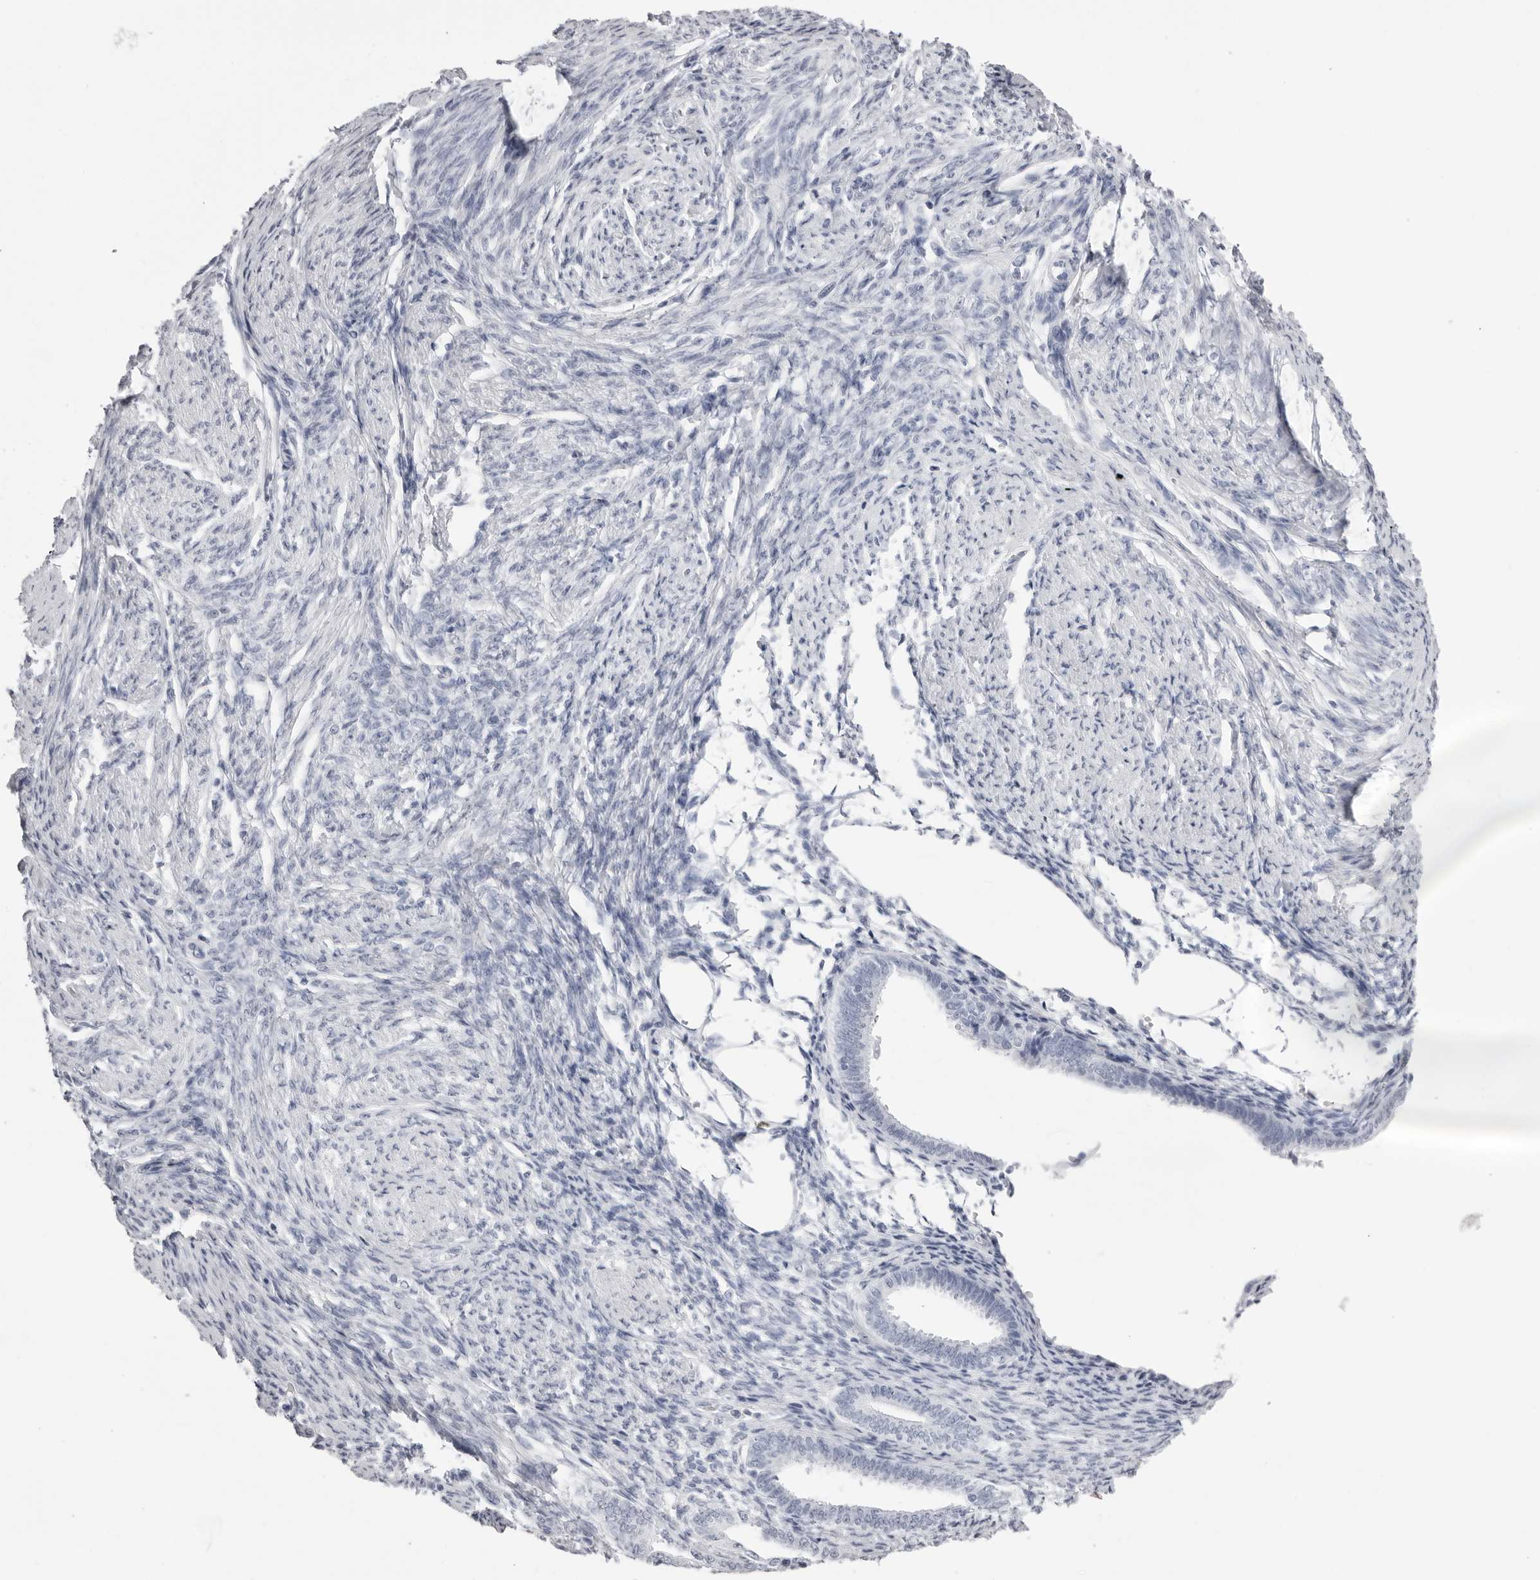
{"staining": {"intensity": "negative", "quantity": "none", "location": "none"}, "tissue": "endometrial cancer", "cell_type": "Tumor cells", "image_type": "cancer", "snomed": [{"axis": "morphology", "description": "Adenocarcinoma, NOS"}, {"axis": "topography", "description": "Endometrium"}], "caption": "A high-resolution micrograph shows immunohistochemistry staining of endometrial cancer, which reveals no significant positivity in tumor cells.", "gene": "RHO", "patient": {"sex": "female", "age": 51}}